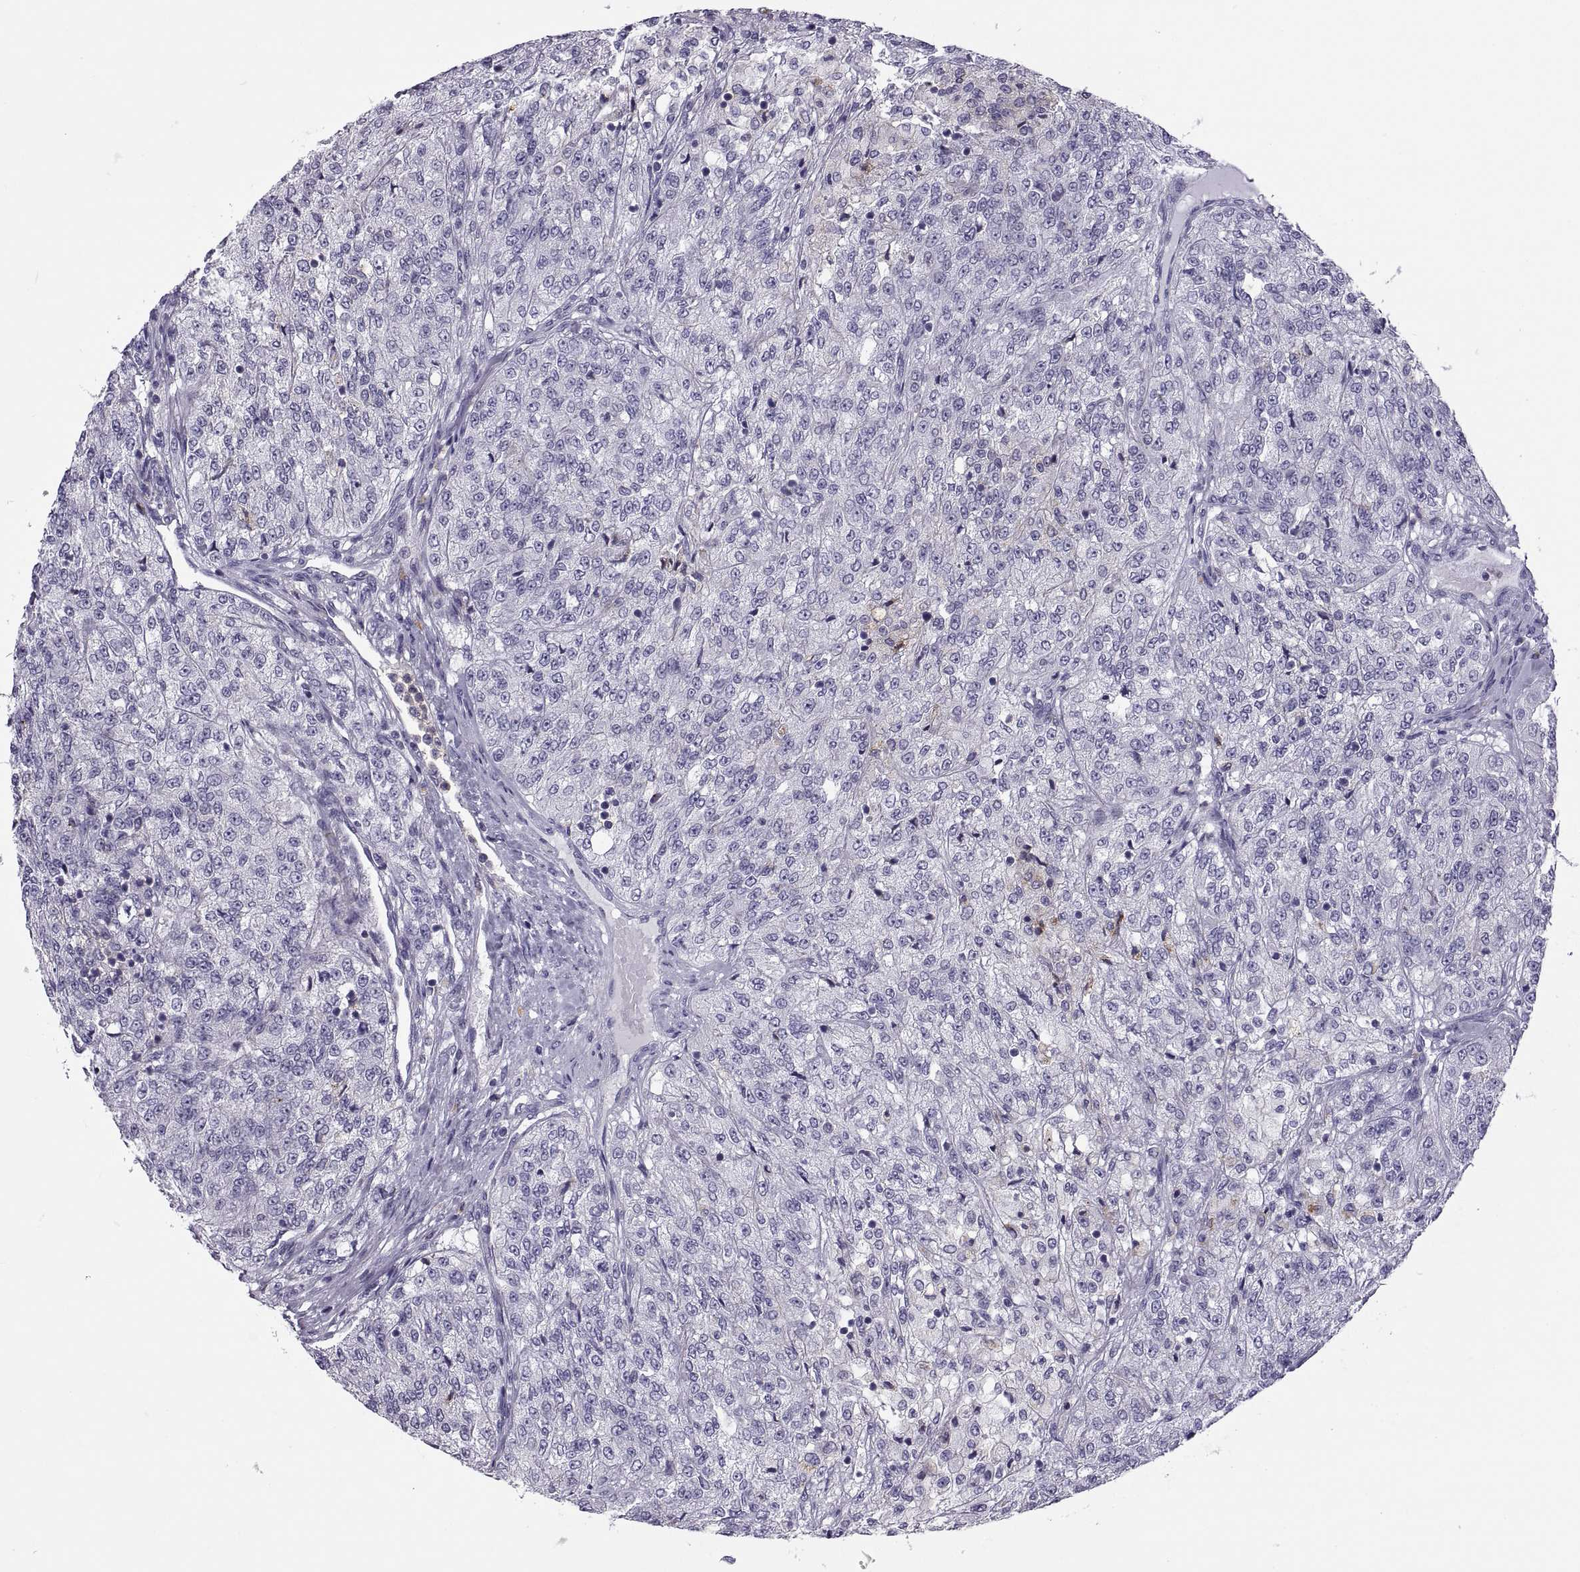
{"staining": {"intensity": "negative", "quantity": "none", "location": "none"}, "tissue": "renal cancer", "cell_type": "Tumor cells", "image_type": "cancer", "snomed": [{"axis": "morphology", "description": "Adenocarcinoma, NOS"}, {"axis": "topography", "description": "Kidney"}], "caption": "High power microscopy image of an immunohistochemistry (IHC) histopathology image of renal adenocarcinoma, revealing no significant expression in tumor cells.", "gene": "RGS19", "patient": {"sex": "female", "age": 63}}